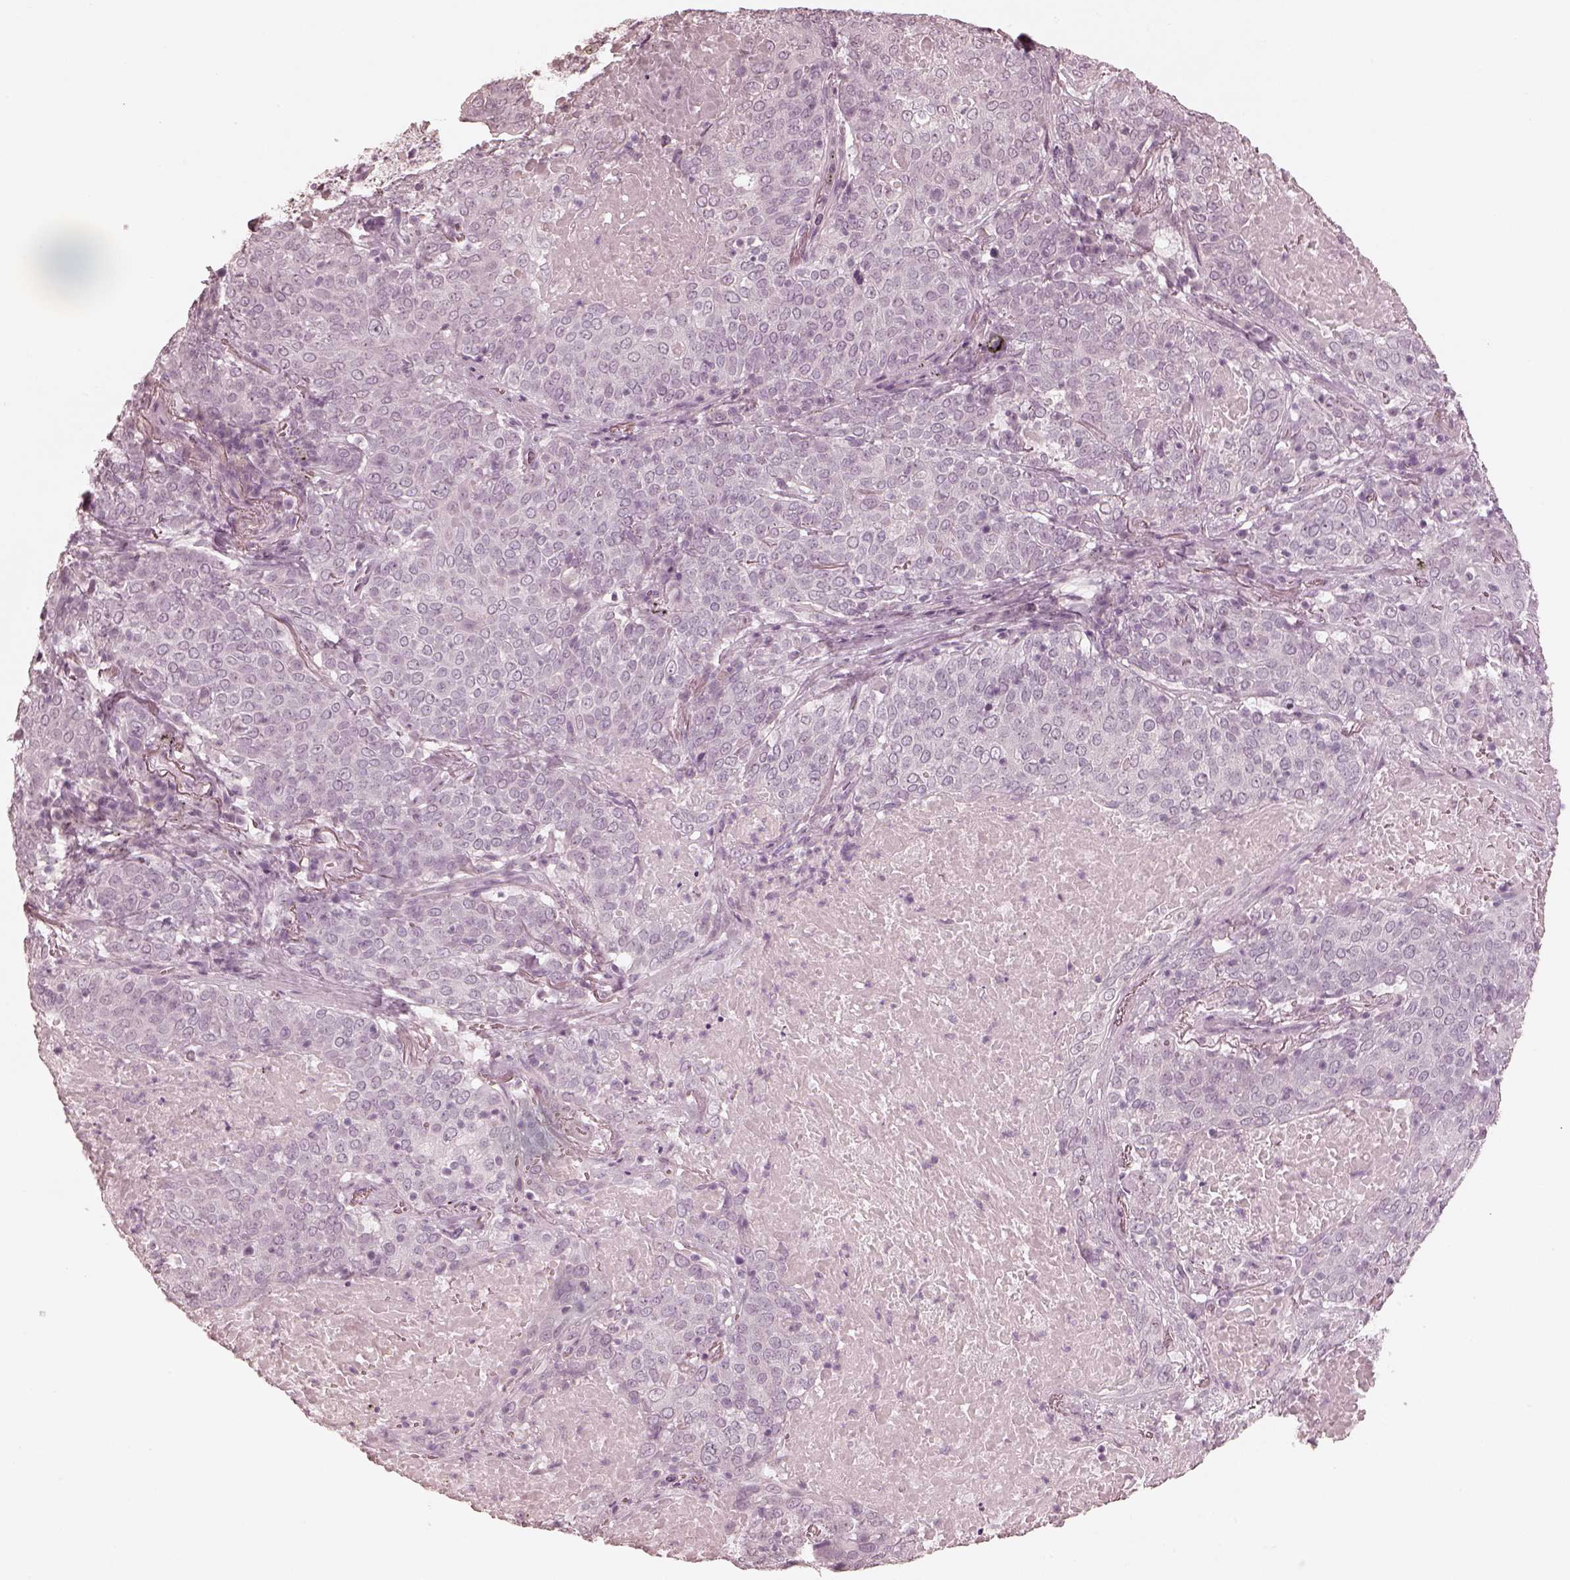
{"staining": {"intensity": "negative", "quantity": "none", "location": "none"}, "tissue": "lung cancer", "cell_type": "Tumor cells", "image_type": "cancer", "snomed": [{"axis": "morphology", "description": "Squamous cell carcinoma, NOS"}, {"axis": "topography", "description": "Lung"}], "caption": "Immunohistochemical staining of human lung squamous cell carcinoma demonstrates no significant positivity in tumor cells.", "gene": "CALR3", "patient": {"sex": "male", "age": 82}}